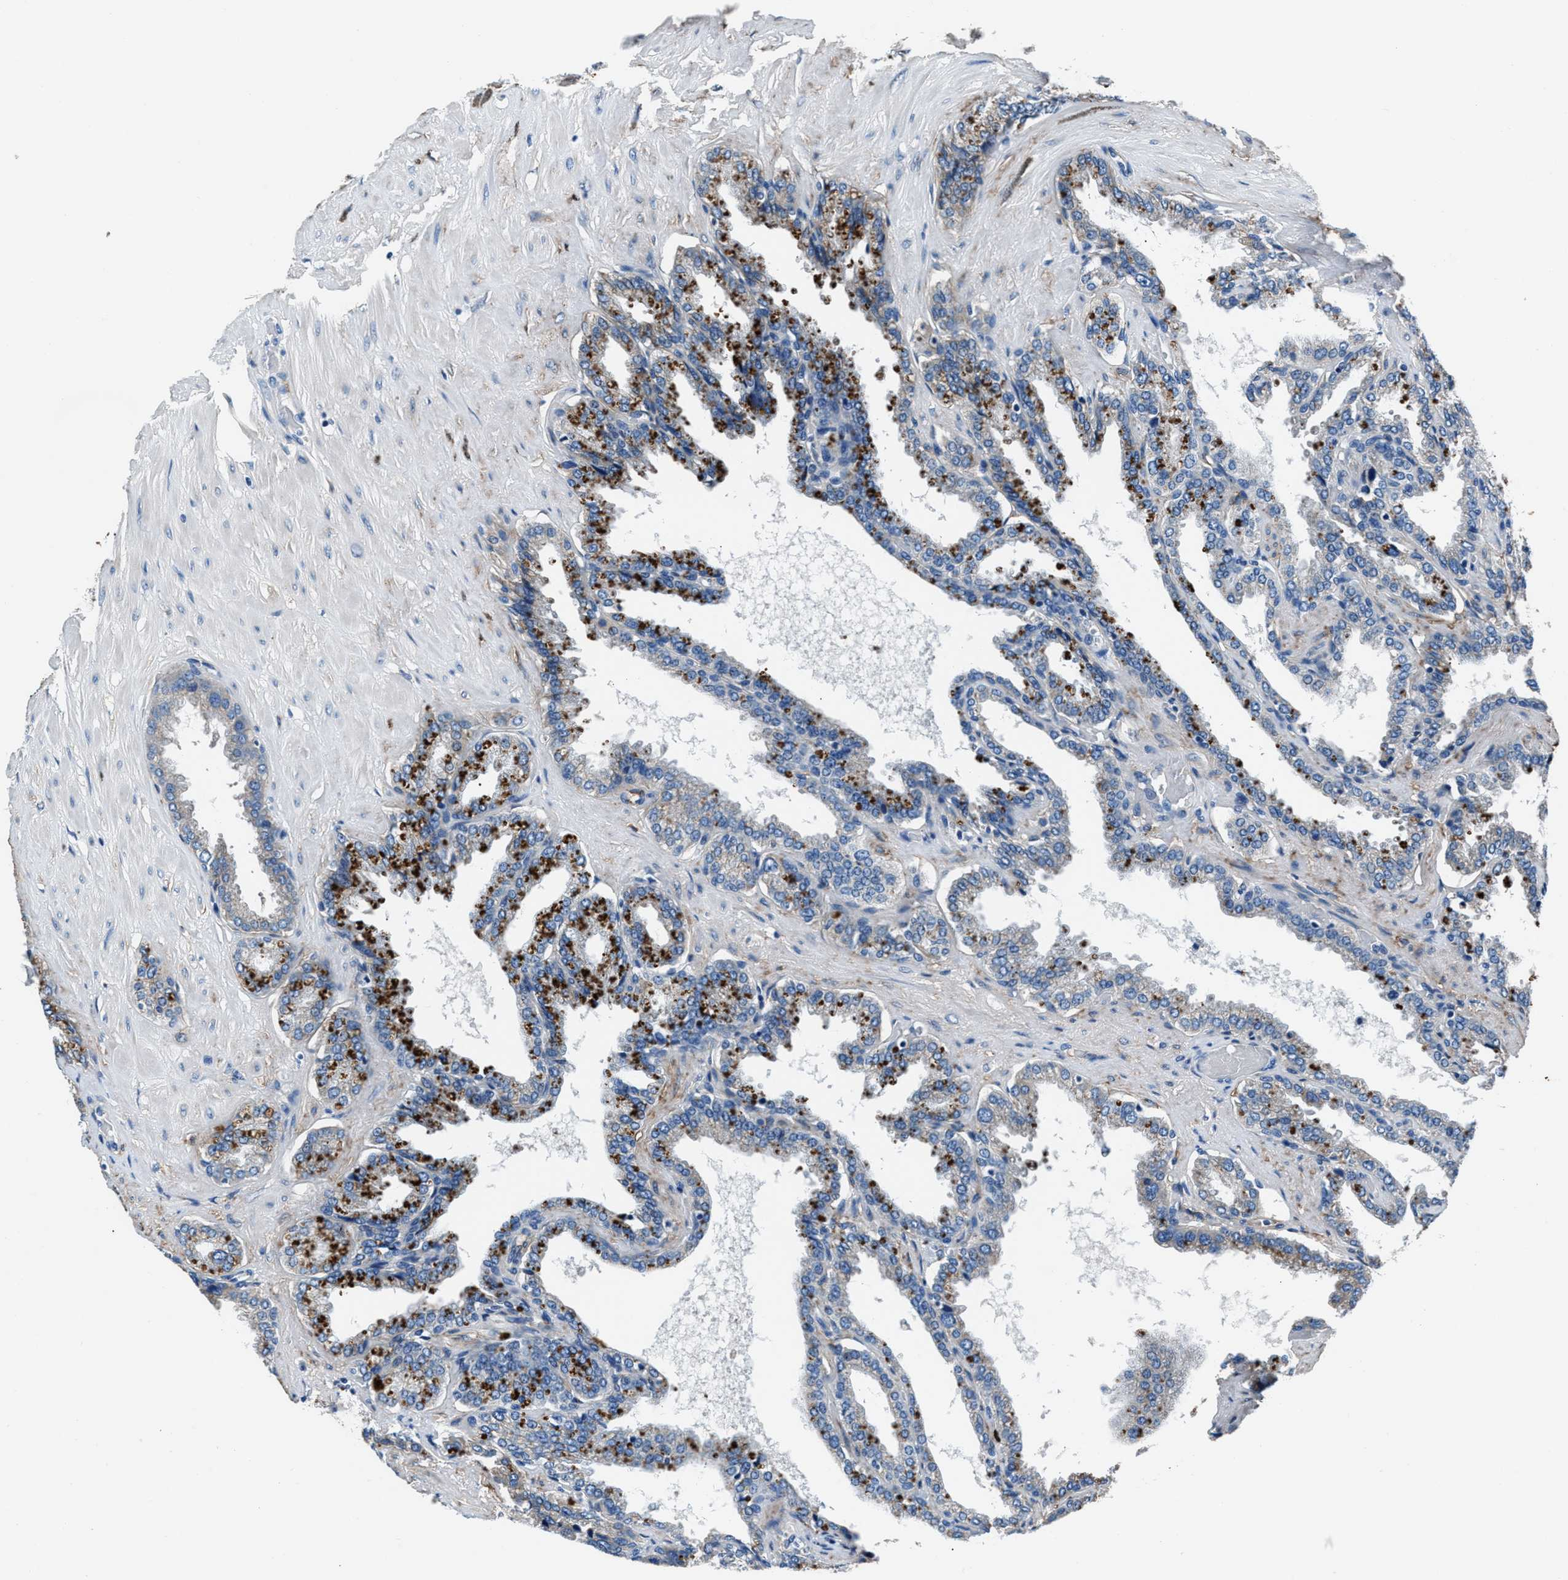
{"staining": {"intensity": "strong", "quantity": "25%-75%", "location": "cytoplasmic/membranous"}, "tissue": "seminal vesicle", "cell_type": "Glandular cells", "image_type": "normal", "snomed": [{"axis": "morphology", "description": "Normal tissue, NOS"}, {"axis": "topography", "description": "Seminal veicle"}], "caption": "Immunohistochemical staining of benign human seminal vesicle reveals strong cytoplasmic/membranous protein expression in about 25%-75% of glandular cells. (DAB (3,3'-diaminobenzidine) = brown stain, brightfield microscopy at high magnification).", "gene": "PRTFDC1", "patient": {"sex": "male", "age": 46}}